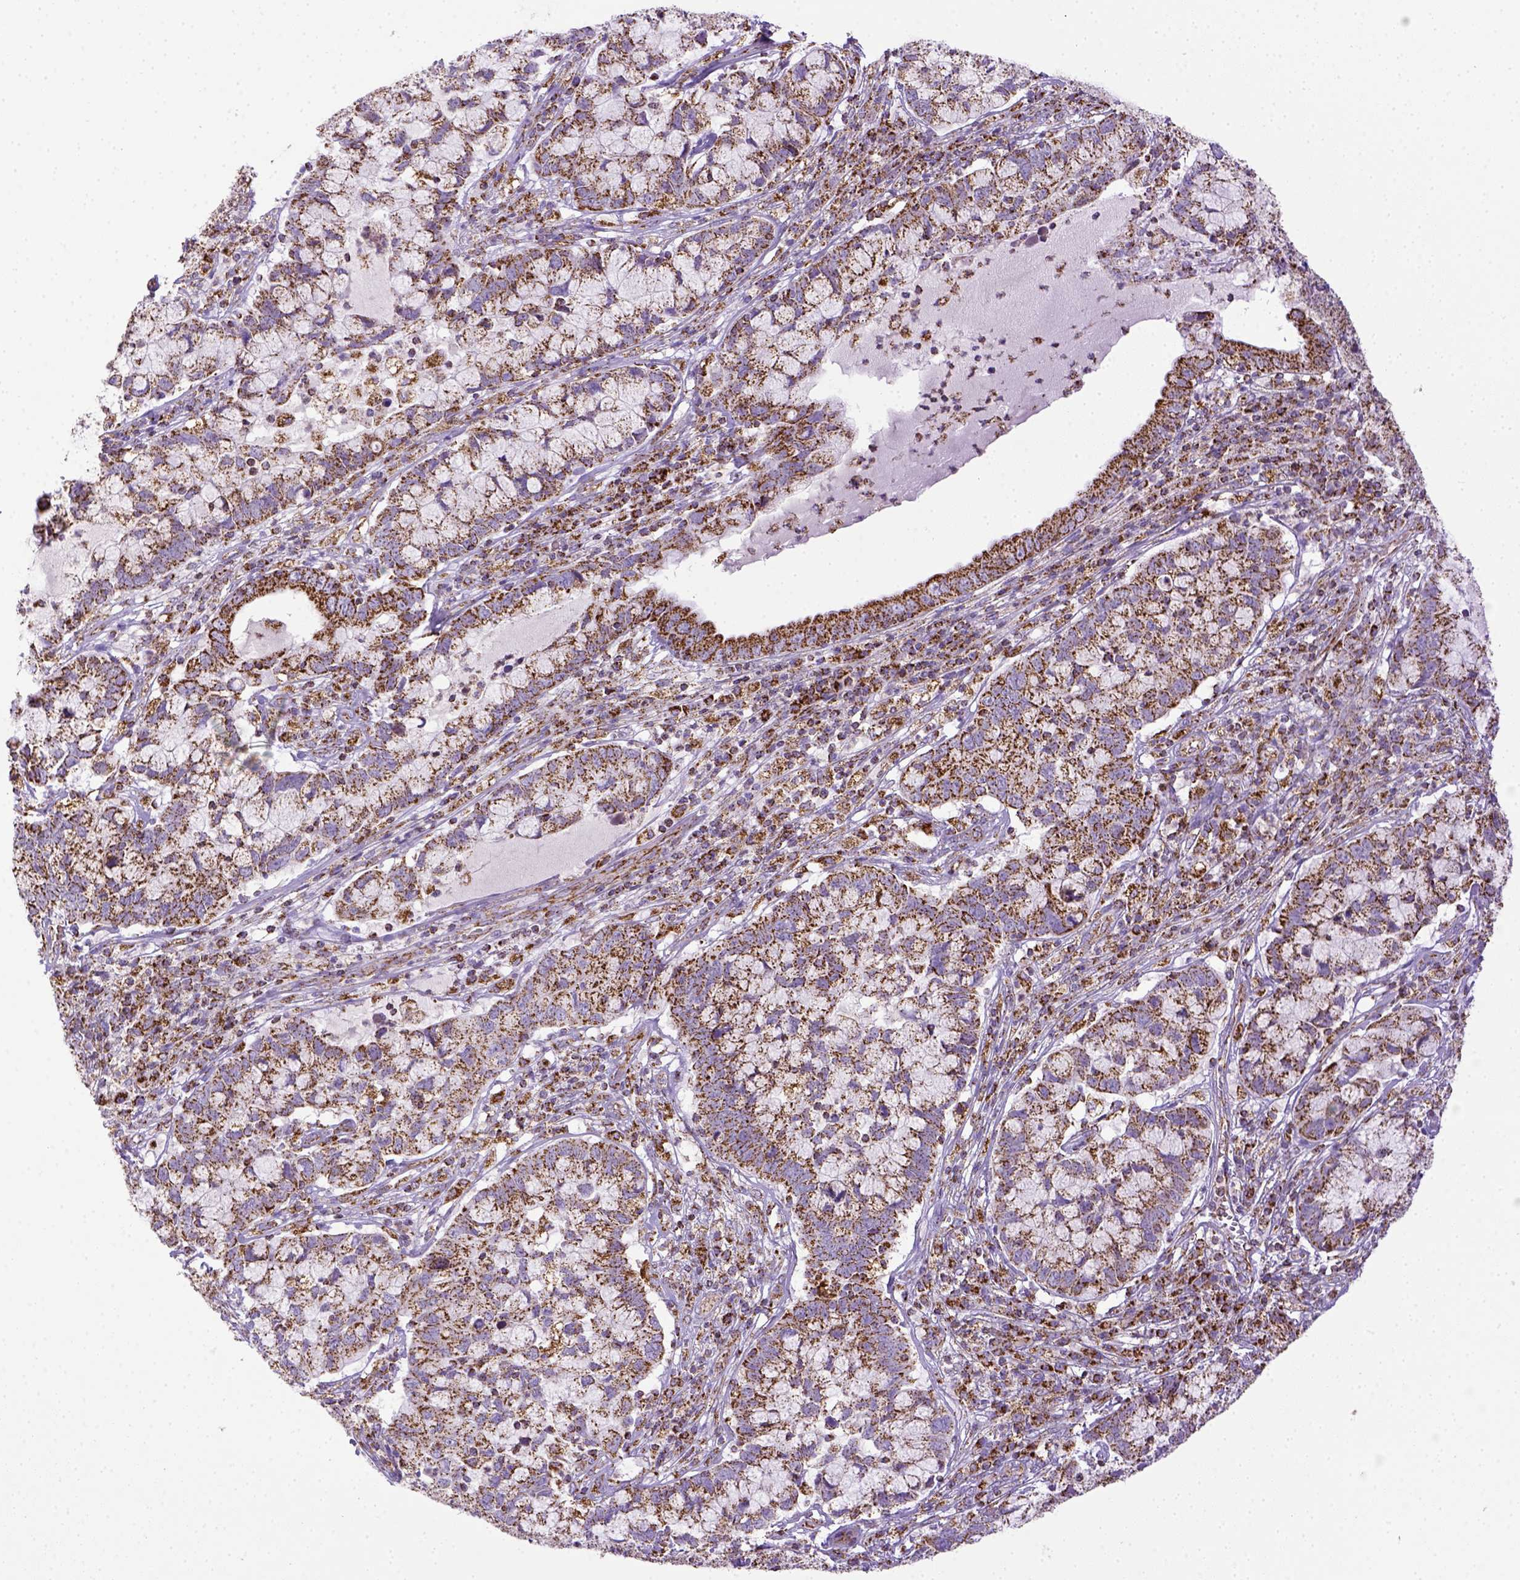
{"staining": {"intensity": "strong", "quantity": ">75%", "location": "cytoplasmic/membranous"}, "tissue": "cervical cancer", "cell_type": "Tumor cells", "image_type": "cancer", "snomed": [{"axis": "morphology", "description": "Adenocarcinoma, NOS"}, {"axis": "topography", "description": "Cervix"}], "caption": "Immunohistochemistry (DAB (3,3'-diaminobenzidine)) staining of human cervical cancer demonstrates strong cytoplasmic/membranous protein staining in about >75% of tumor cells.", "gene": "MT-CO1", "patient": {"sex": "female", "age": 40}}